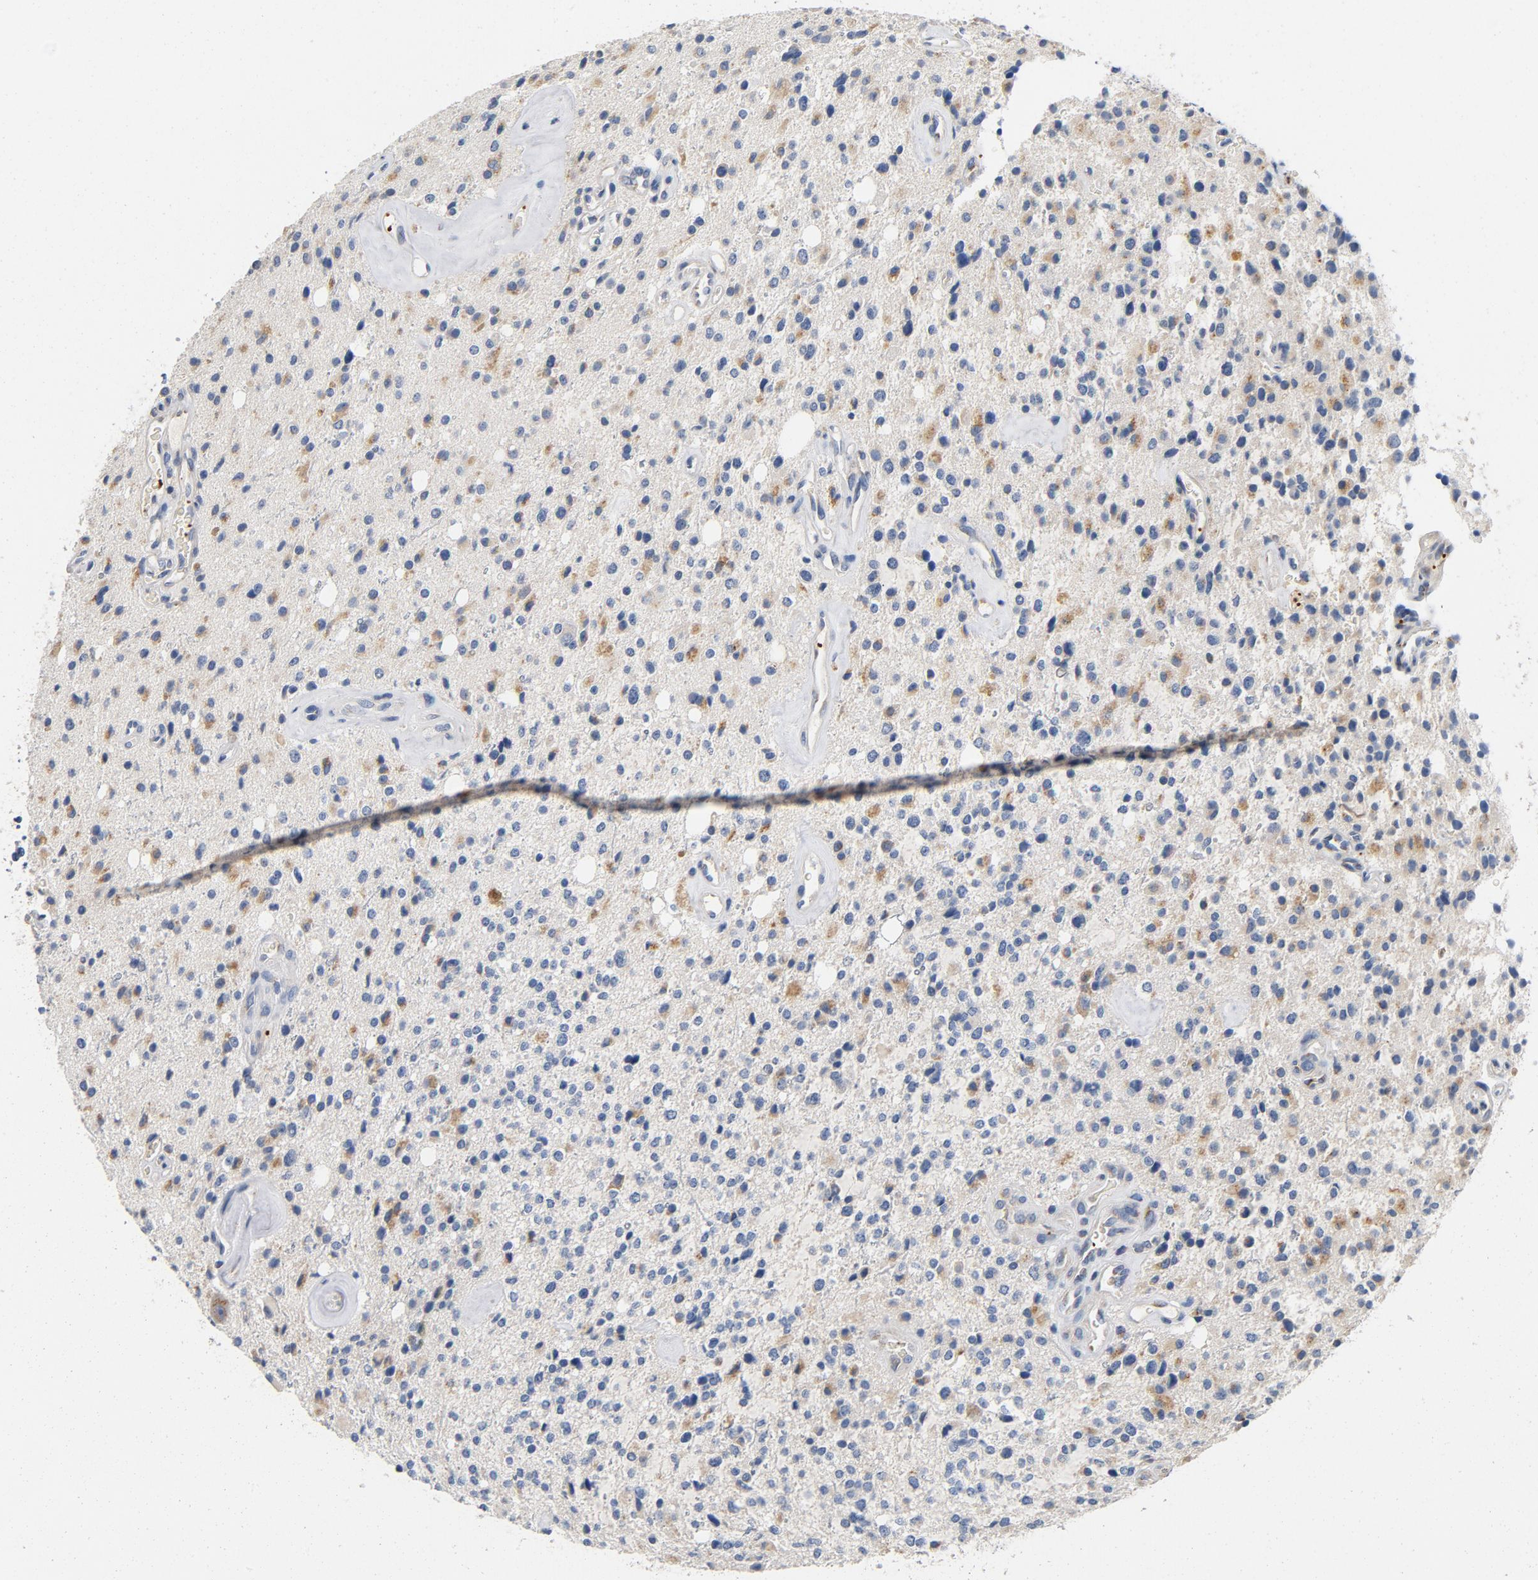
{"staining": {"intensity": "negative", "quantity": "none", "location": "none"}, "tissue": "glioma", "cell_type": "Tumor cells", "image_type": "cancer", "snomed": [{"axis": "morphology", "description": "Glioma, malignant, High grade"}, {"axis": "topography", "description": "Brain"}], "caption": "DAB (3,3'-diaminobenzidine) immunohistochemical staining of malignant high-grade glioma exhibits no significant staining in tumor cells.", "gene": "LMAN2", "patient": {"sex": "male", "age": 47}}